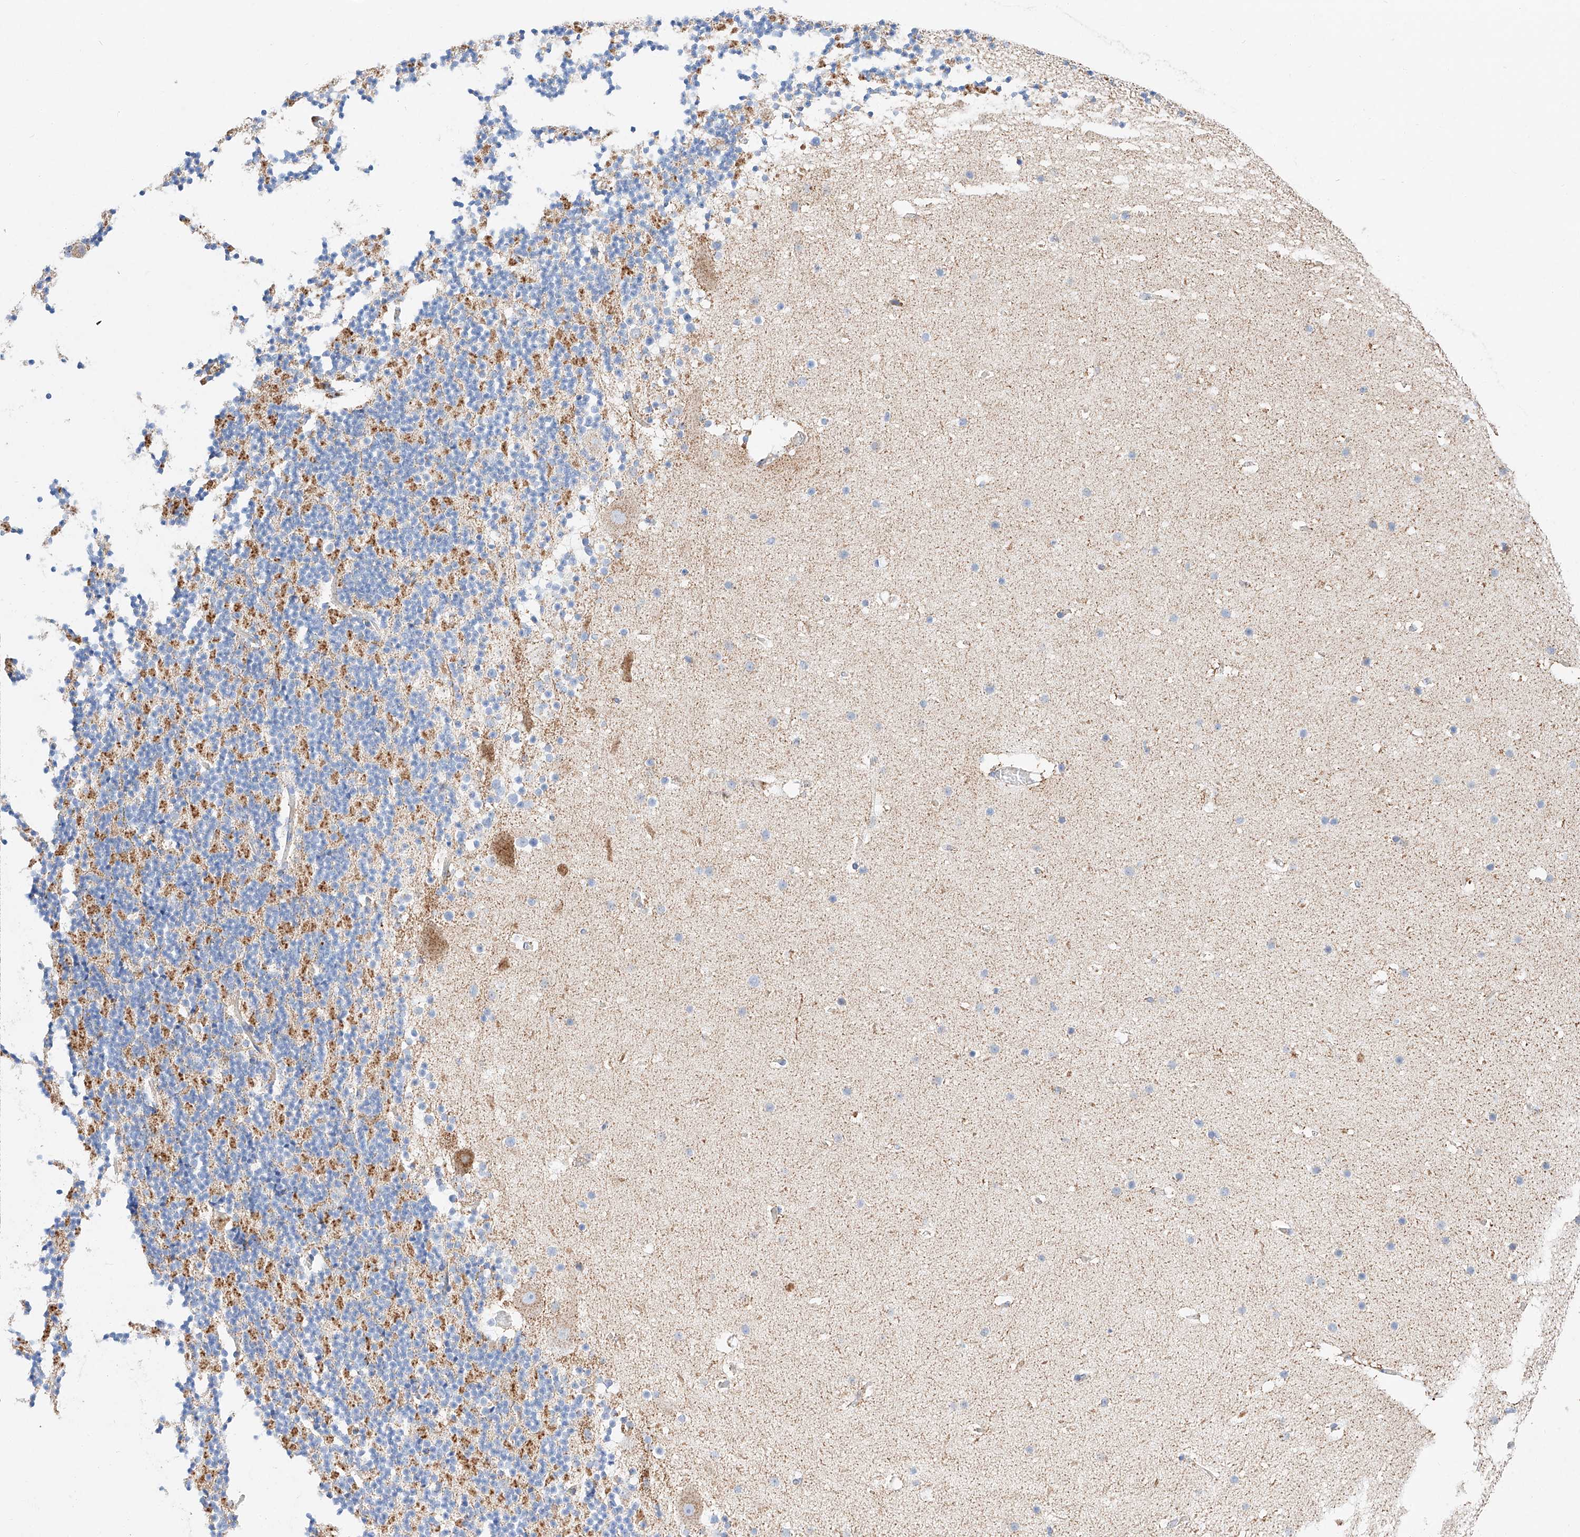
{"staining": {"intensity": "moderate", "quantity": "25%-75%", "location": "cytoplasmic/membranous"}, "tissue": "cerebellum", "cell_type": "Cells in granular layer", "image_type": "normal", "snomed": [{"axis": "morphology", "description": "Normal tissue, NOS"}, {"axis": "topography", "description": "Cerebellum"}], "caption": "A brown stain highlights moderate cytoplasmic/membranous staining of a protein in cells in granular layer of benign human cerebellum. Using DAB (3,3'-diaminobenzidine) (brown) and hematoxylin (blue) stains, captured at high magnification using brightfield microscopy.", "gene": "C6orf62", "patient": {"sex": "male", "age": 57}}